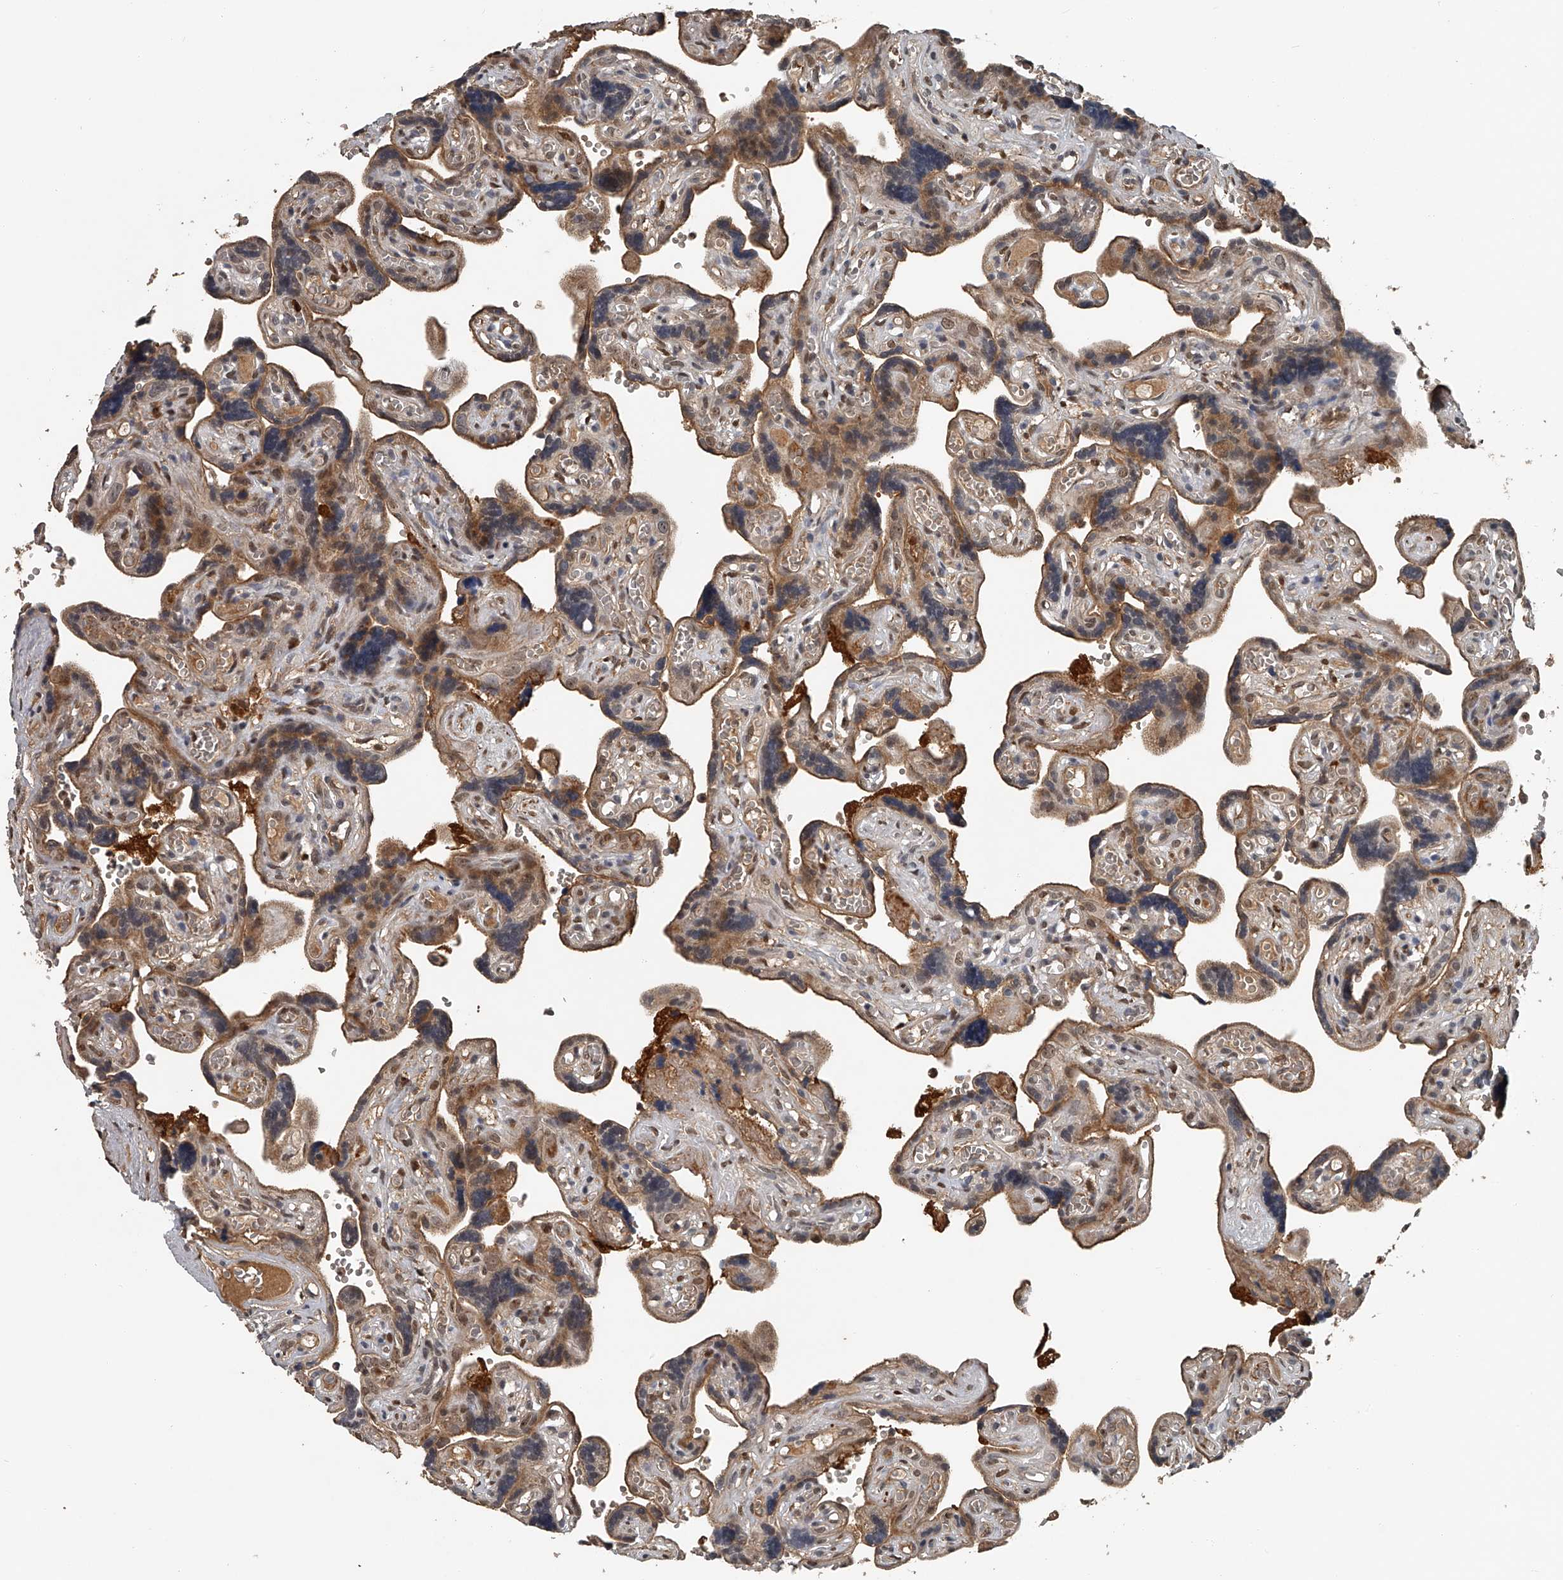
{"staining": {"intensity": "moderate", "quantity": ">75%", "location": "cytoplasmic/membranous,nuclear"}, "tissue": "placenta", "cell_type": "Trophoblastic cells", "image_type": "normal", "snomed": [{"axis": "morphology", "description": "Normal tissue, NOS"}, {"axis": "topography", "description": "Placenta"}], "caption": "Immunohistochemistry (IHC) (DAB (3,3'-diaminobenzidine)) staining of benign placenta exhibits moderate cytoplasmic/membranous,nuclear protein expression in about >75% of trophoblastic cells.", "gene": "PLEKHG1", "patient": {"sex": "female", "age": 30}}